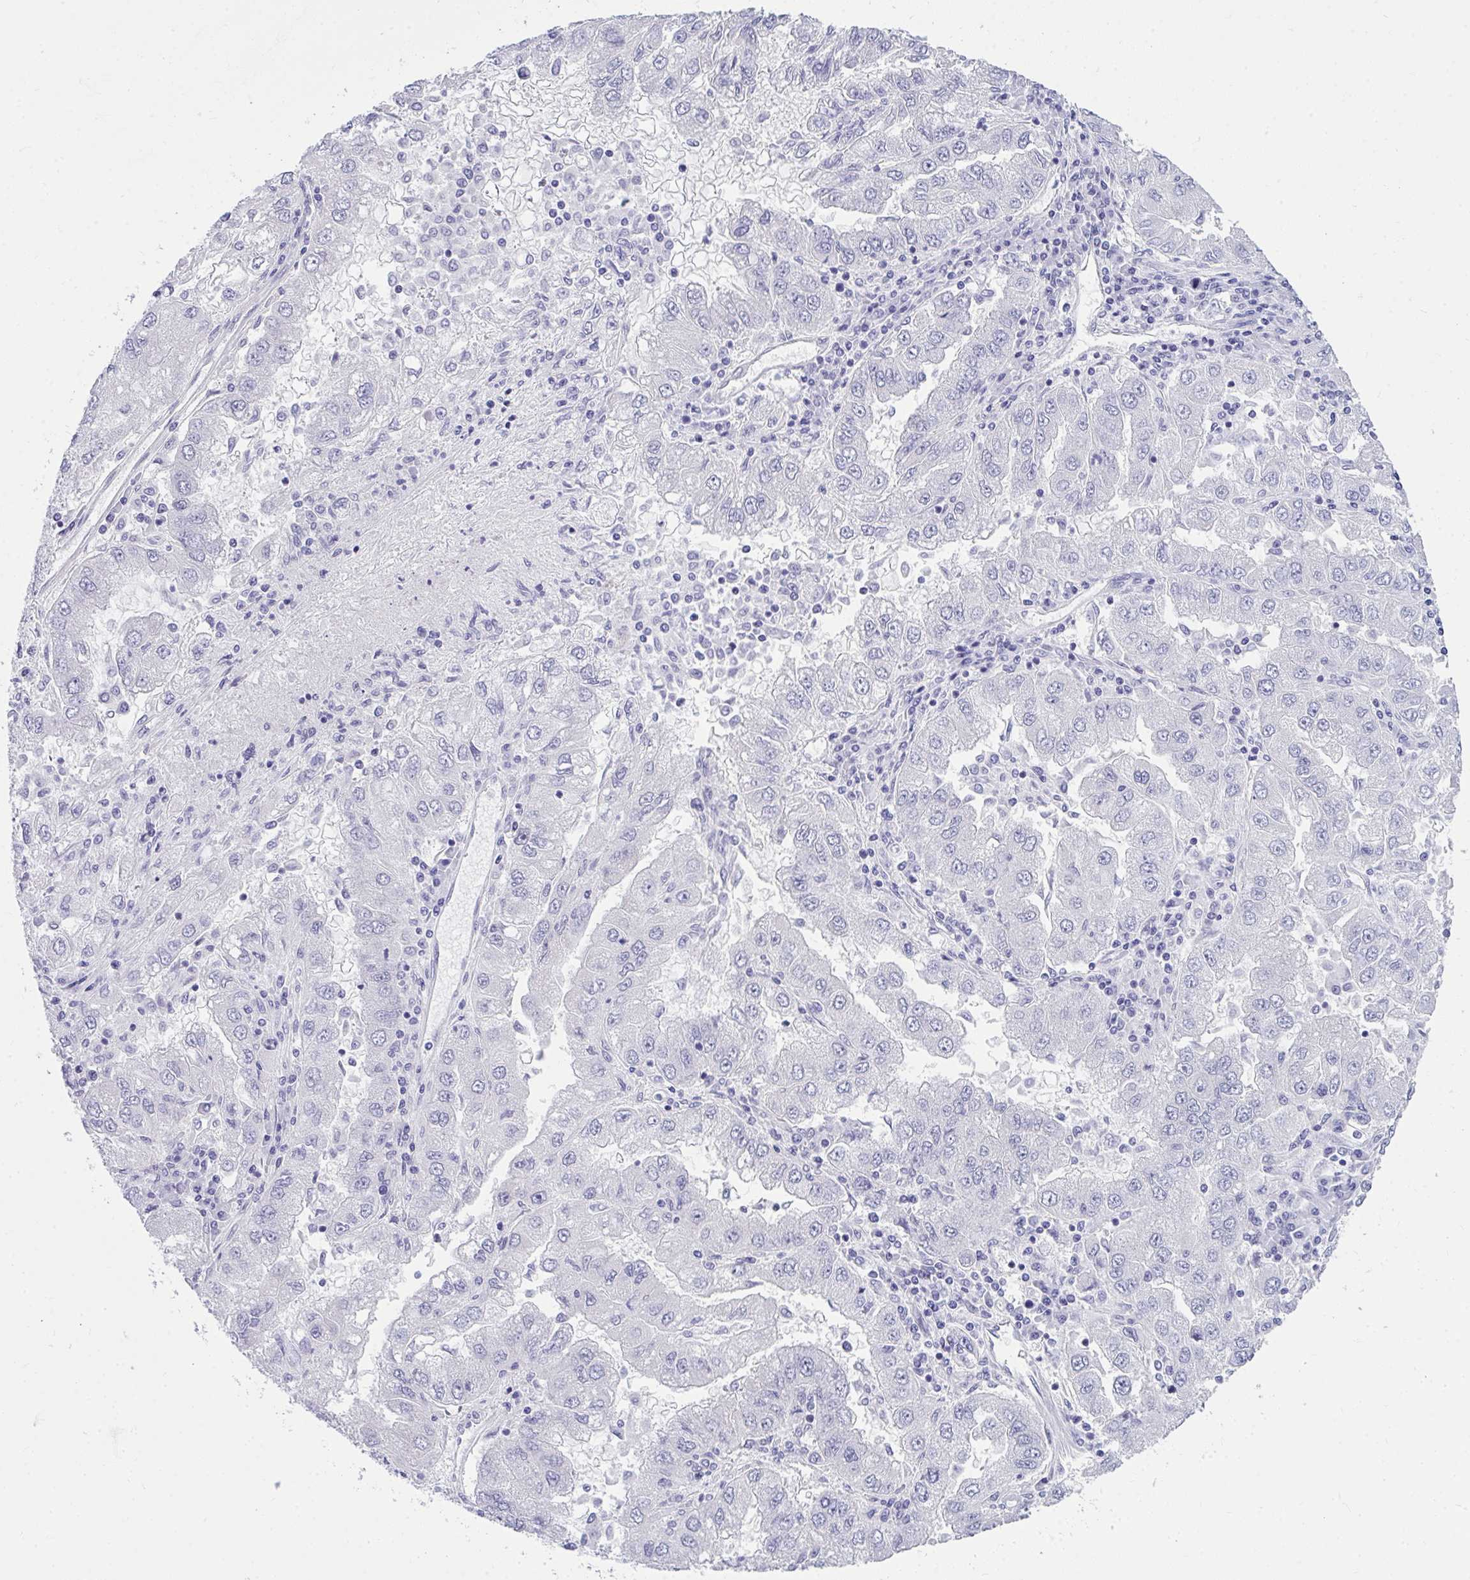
{"staining": {"intensity": "negative", "quantity": "none", "location": "none"}, "tissue": "lung cancer", "cell_type": "Tumor cells", "image_type": "cancer", "snomed": [{"axis": "morphology", "description": "Adenocarcinoma, NOS"}, {"axis": "morphology", "description": "Adenocarcinoma primary or metastatic"}, {"axis": "topography", "description": "Lung"}], "caption": "Immunohistochemical staining of lung adenocarcinoma exhibits no significant expression in tumor cells.", "gene": "TSBP1", "patient": {"sex": "male", "age": 74}}